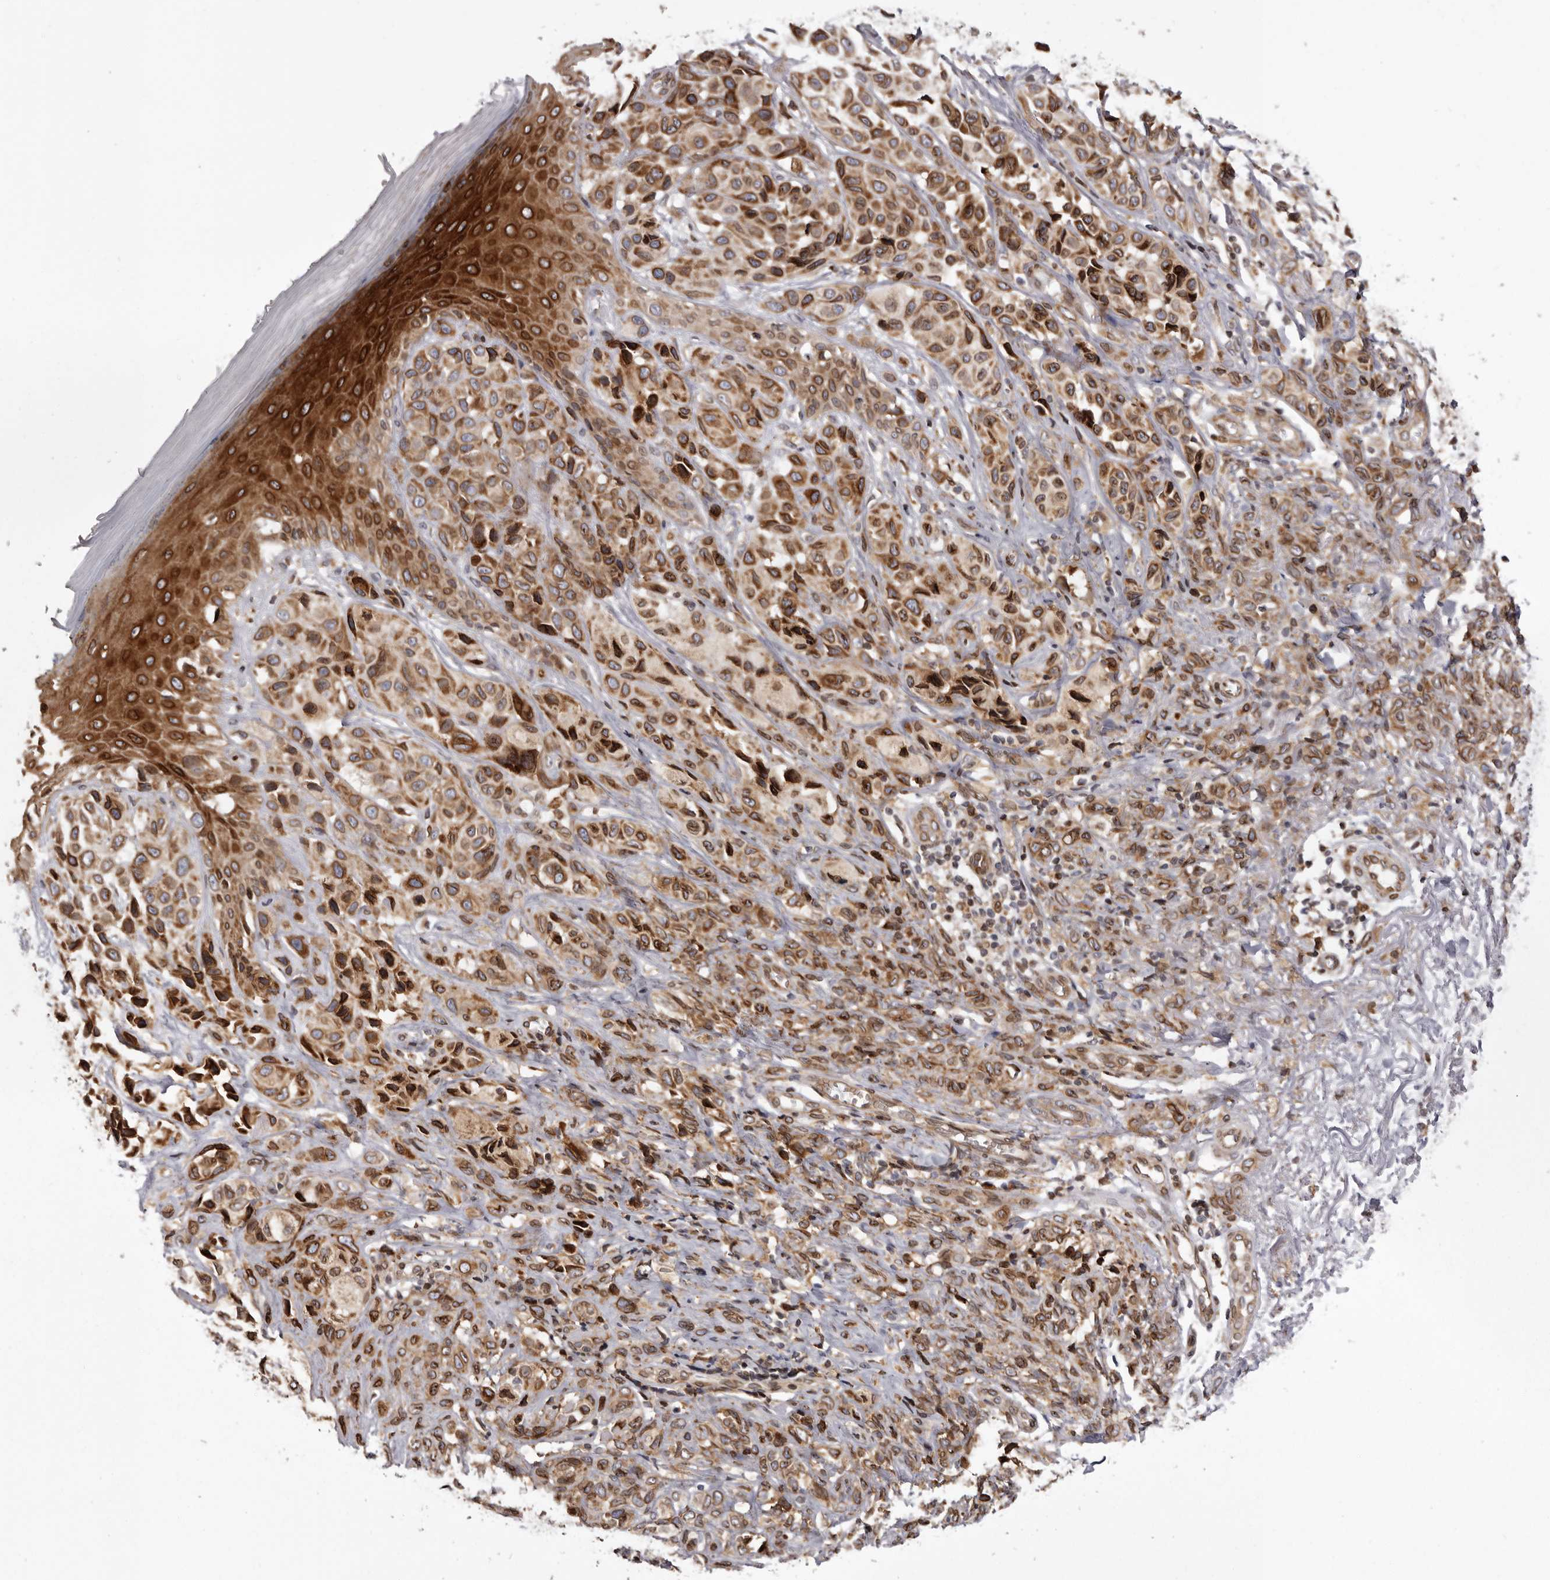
{"staining": {"intensity": "moderate", "quantity": ">75%", "location": "cytoplasmic/membranous"}, "tissue": "melanoma", "cell_type": "Tumor cells", "image_type": "cancer", "snomed": [{"axis": "morphology", "description": "Malignant melanoma, NOS"}, {"axis": "topography", "description": "Skin"}], "caption": "Malignant melanoma stained with immunohistochemistry displays moderate cytoplasmic/membranous staining in about >75% of tumor cells.", "gene": "C4orf3", "patient": {"sex": "female", "age": 58}}